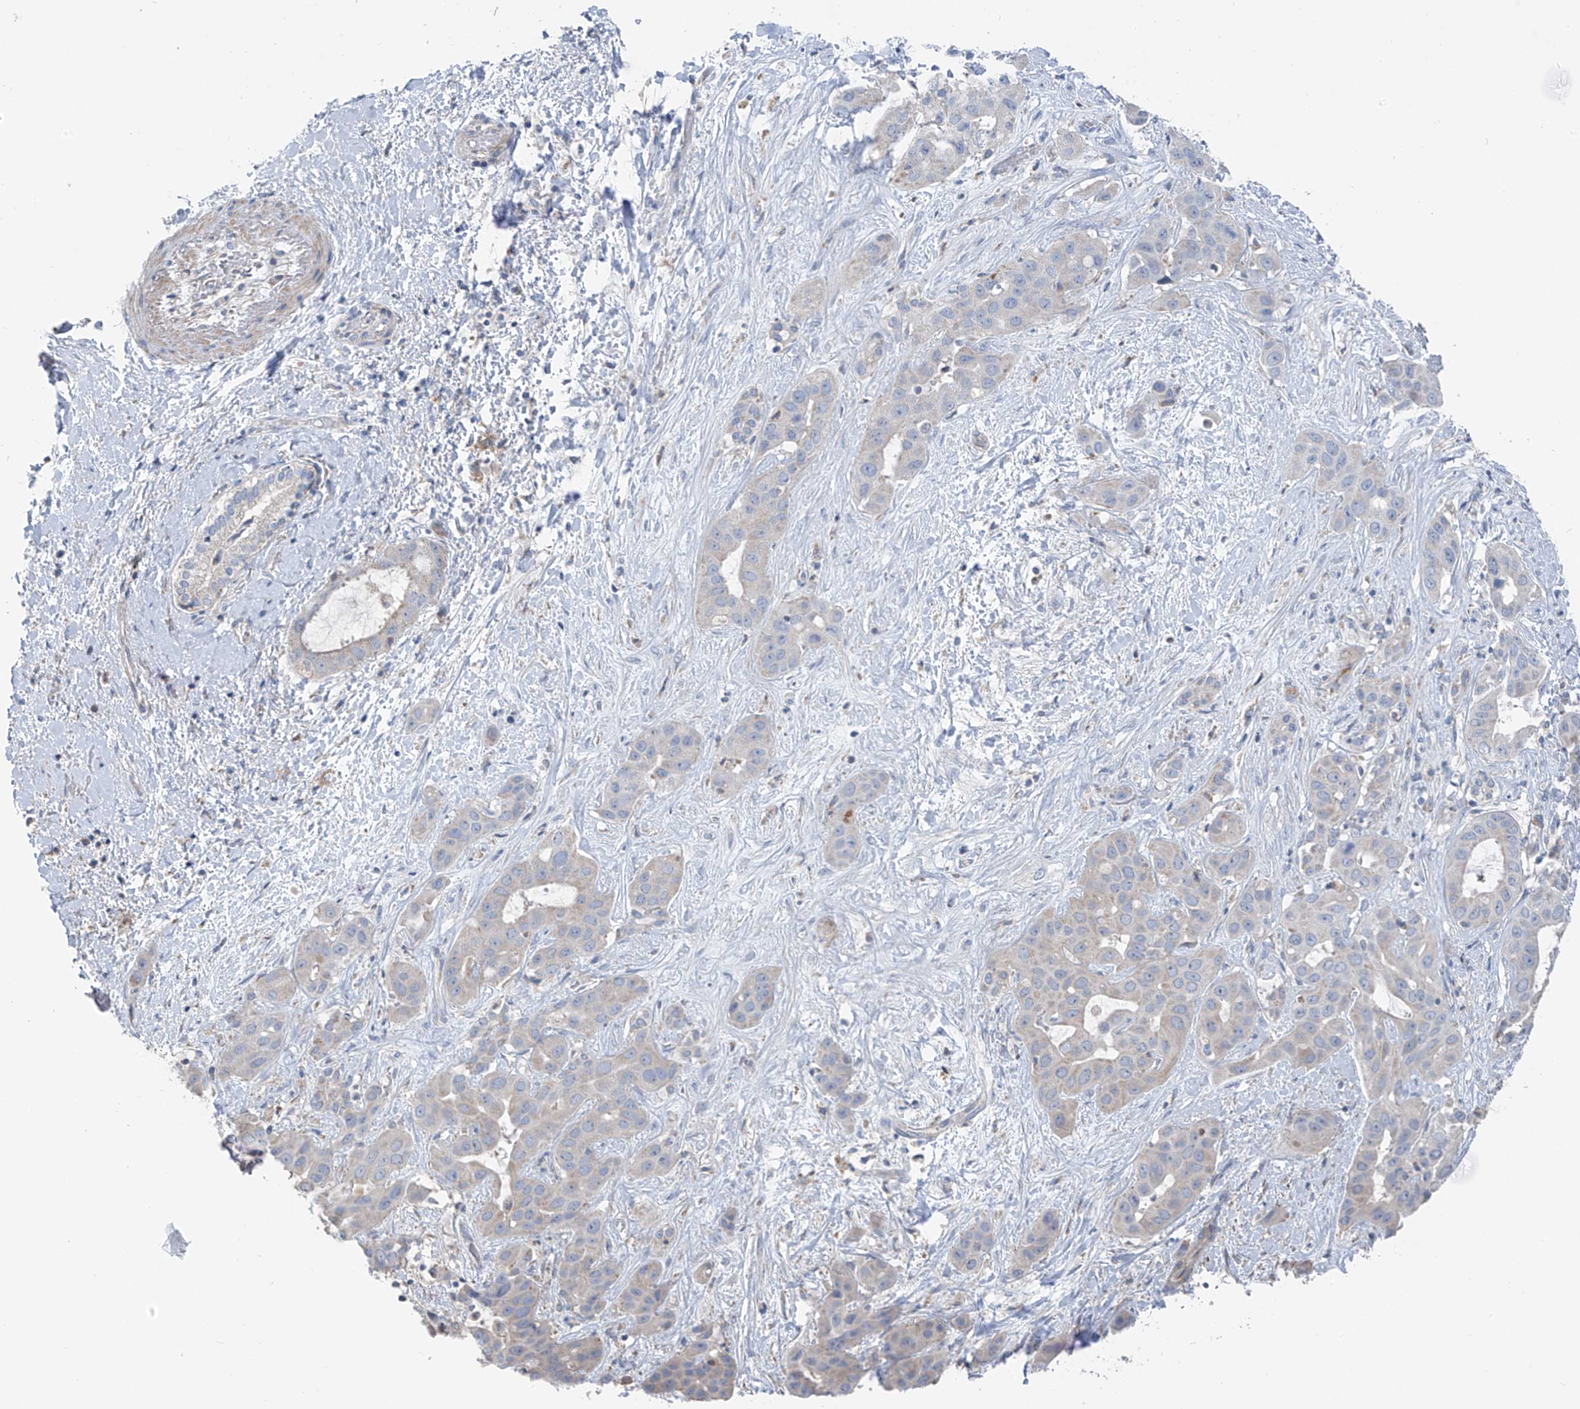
{"staining": {"intensity": "negative", "quantity": "none", "location": "none"}, "tissue": "liver cancer", "cell_type": "Tumor cells", "image_type": "cancer", "snomed": [{"axis": "morphology", "description": "Cholangiocarcinoma"}, {"axis": "topography", "description": "Liver"}], "caption": "A micrograph of liver cancer stained for a protein shows no brown staining in tumor cells. (IHC, brightfield microscopy, high magnification).", "gene": "SYN3", "patient": {"sex": "female", "age": 52}}